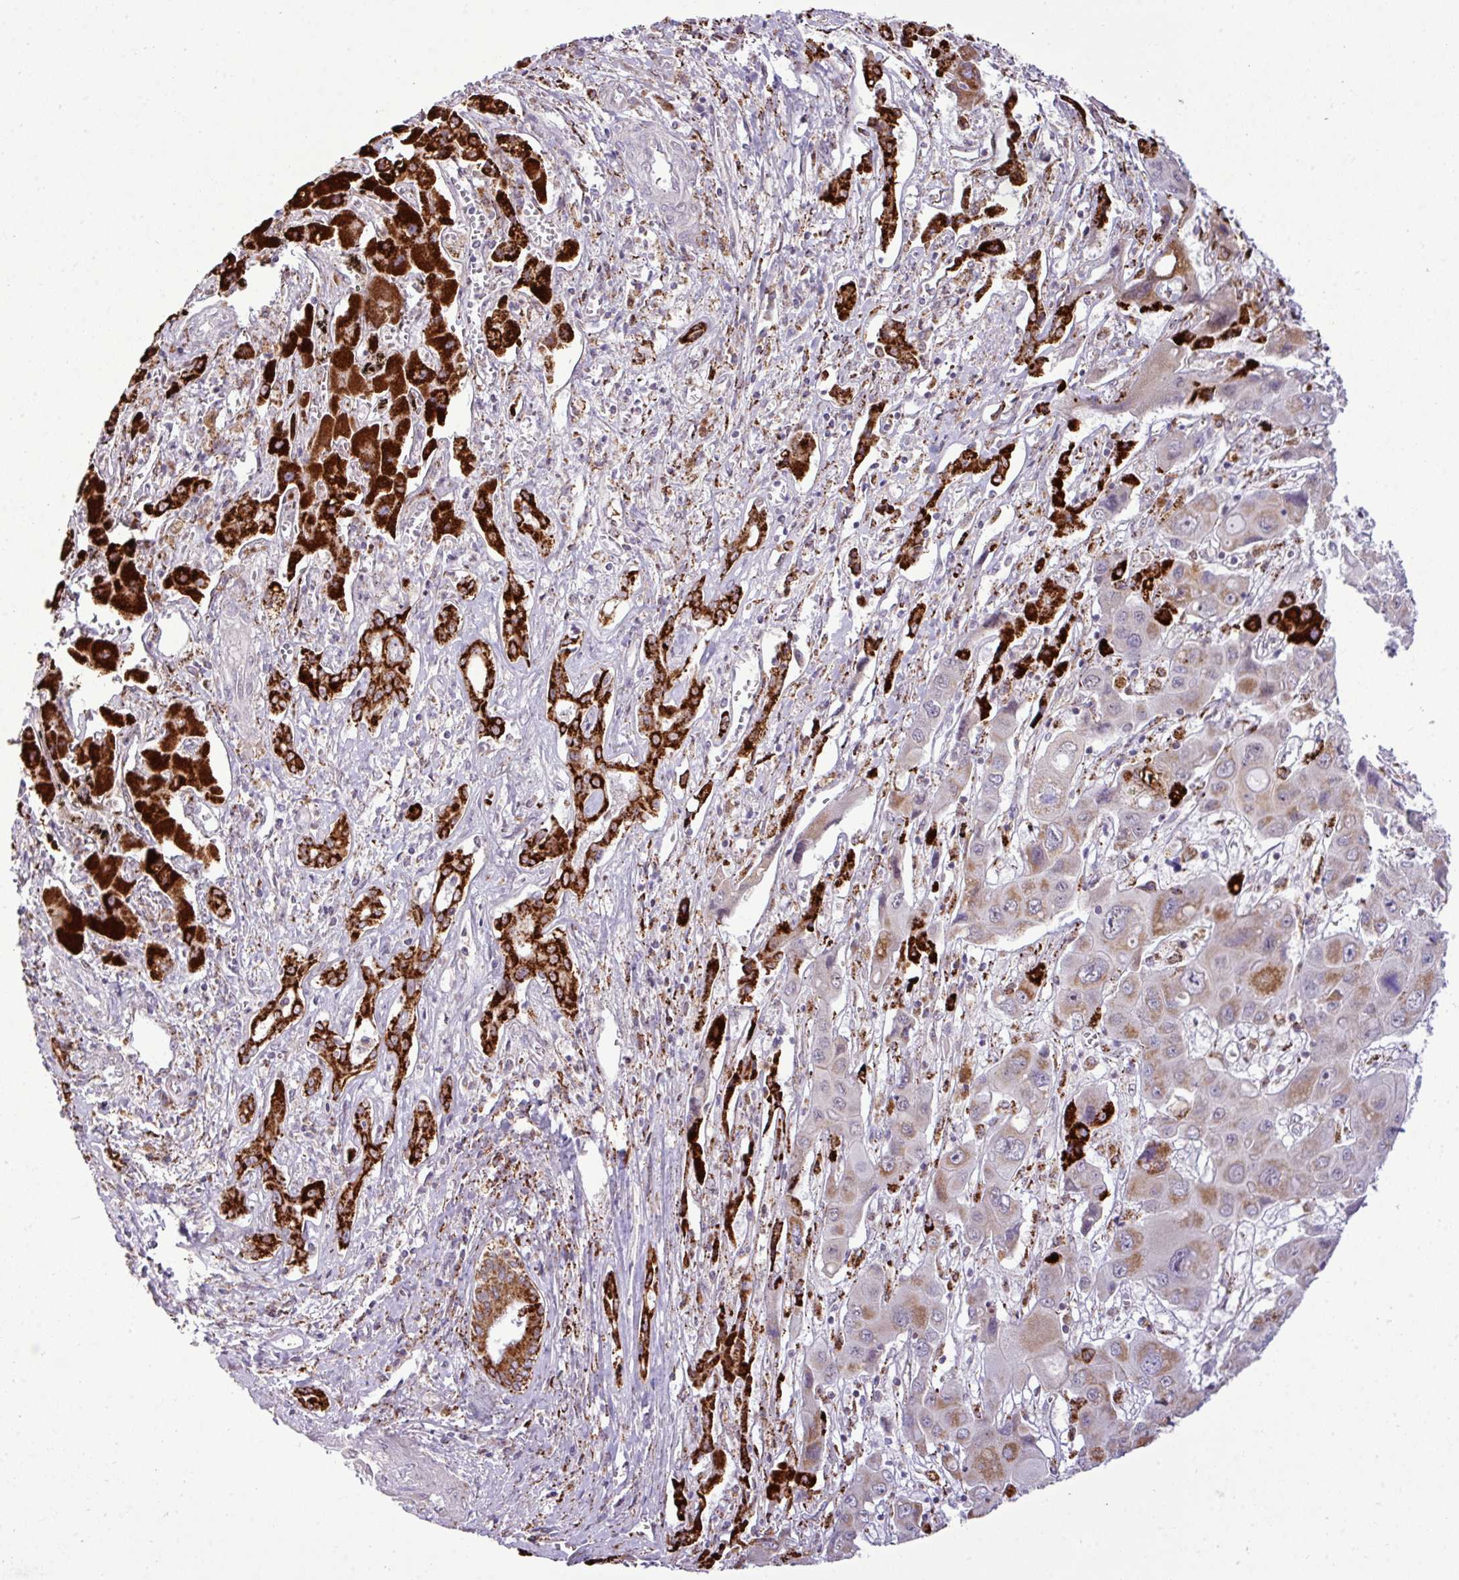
{"staining": {"intensity": "strong", "quantity": ">75%", "location": "cytoplasmic/membranous"}, "tissue": "liver cancer", "cell_type": "Tumor cells", "image_type": "cancer", "snomed": [{"axis": "morphology", "description": "Cholangiocarcinoma"}, {"axis": "topography", "description": "Liver"}], "caption": "Tumor cells demonstrate strong cytoplasmic/membranous expression in approximately >75% of cells in liver cancer (cholangiocarcinoma). (DAB (3,3'-diaminobenzidine) = brown stain, brightfield microscopy at high magnification).", "gene": "SGPP1", "patient": {"sex": "male", "age": 67}}